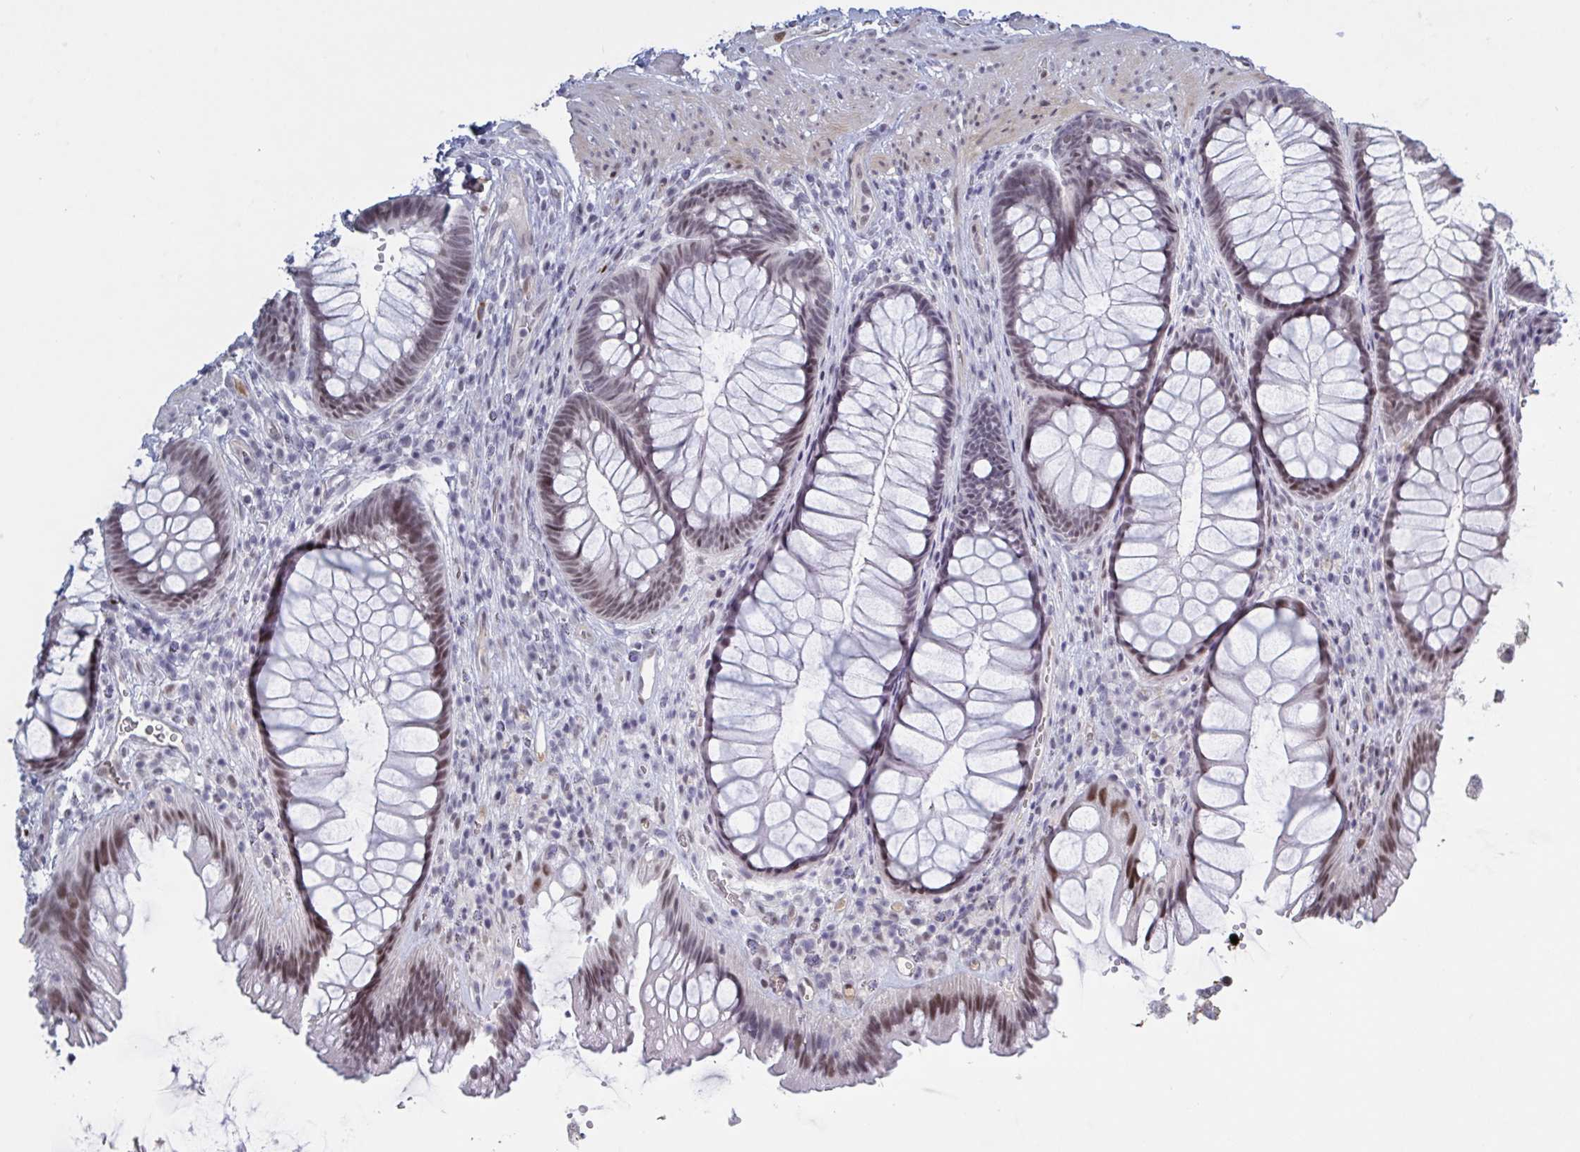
{"staining": {"intensity": "moderate", "quantity": "25%-75%", "location": "nuclear"}, "tissue": "rectum", "cell_type": "Glandular cells", "image_type": "normal", "snomed": [{"axis": "morphology", "description": "Normal tissue, NOS"}, {"axis": "topography", "description": "Rectum"}], "caption": "This is a histology image of immunohistochemistry (IHC) staining of normal rectum, which shows moderate expression in the nuclear of glandular cells.", "gene": "BCL7B", "patient": {"sex": "male", "age": 53}}